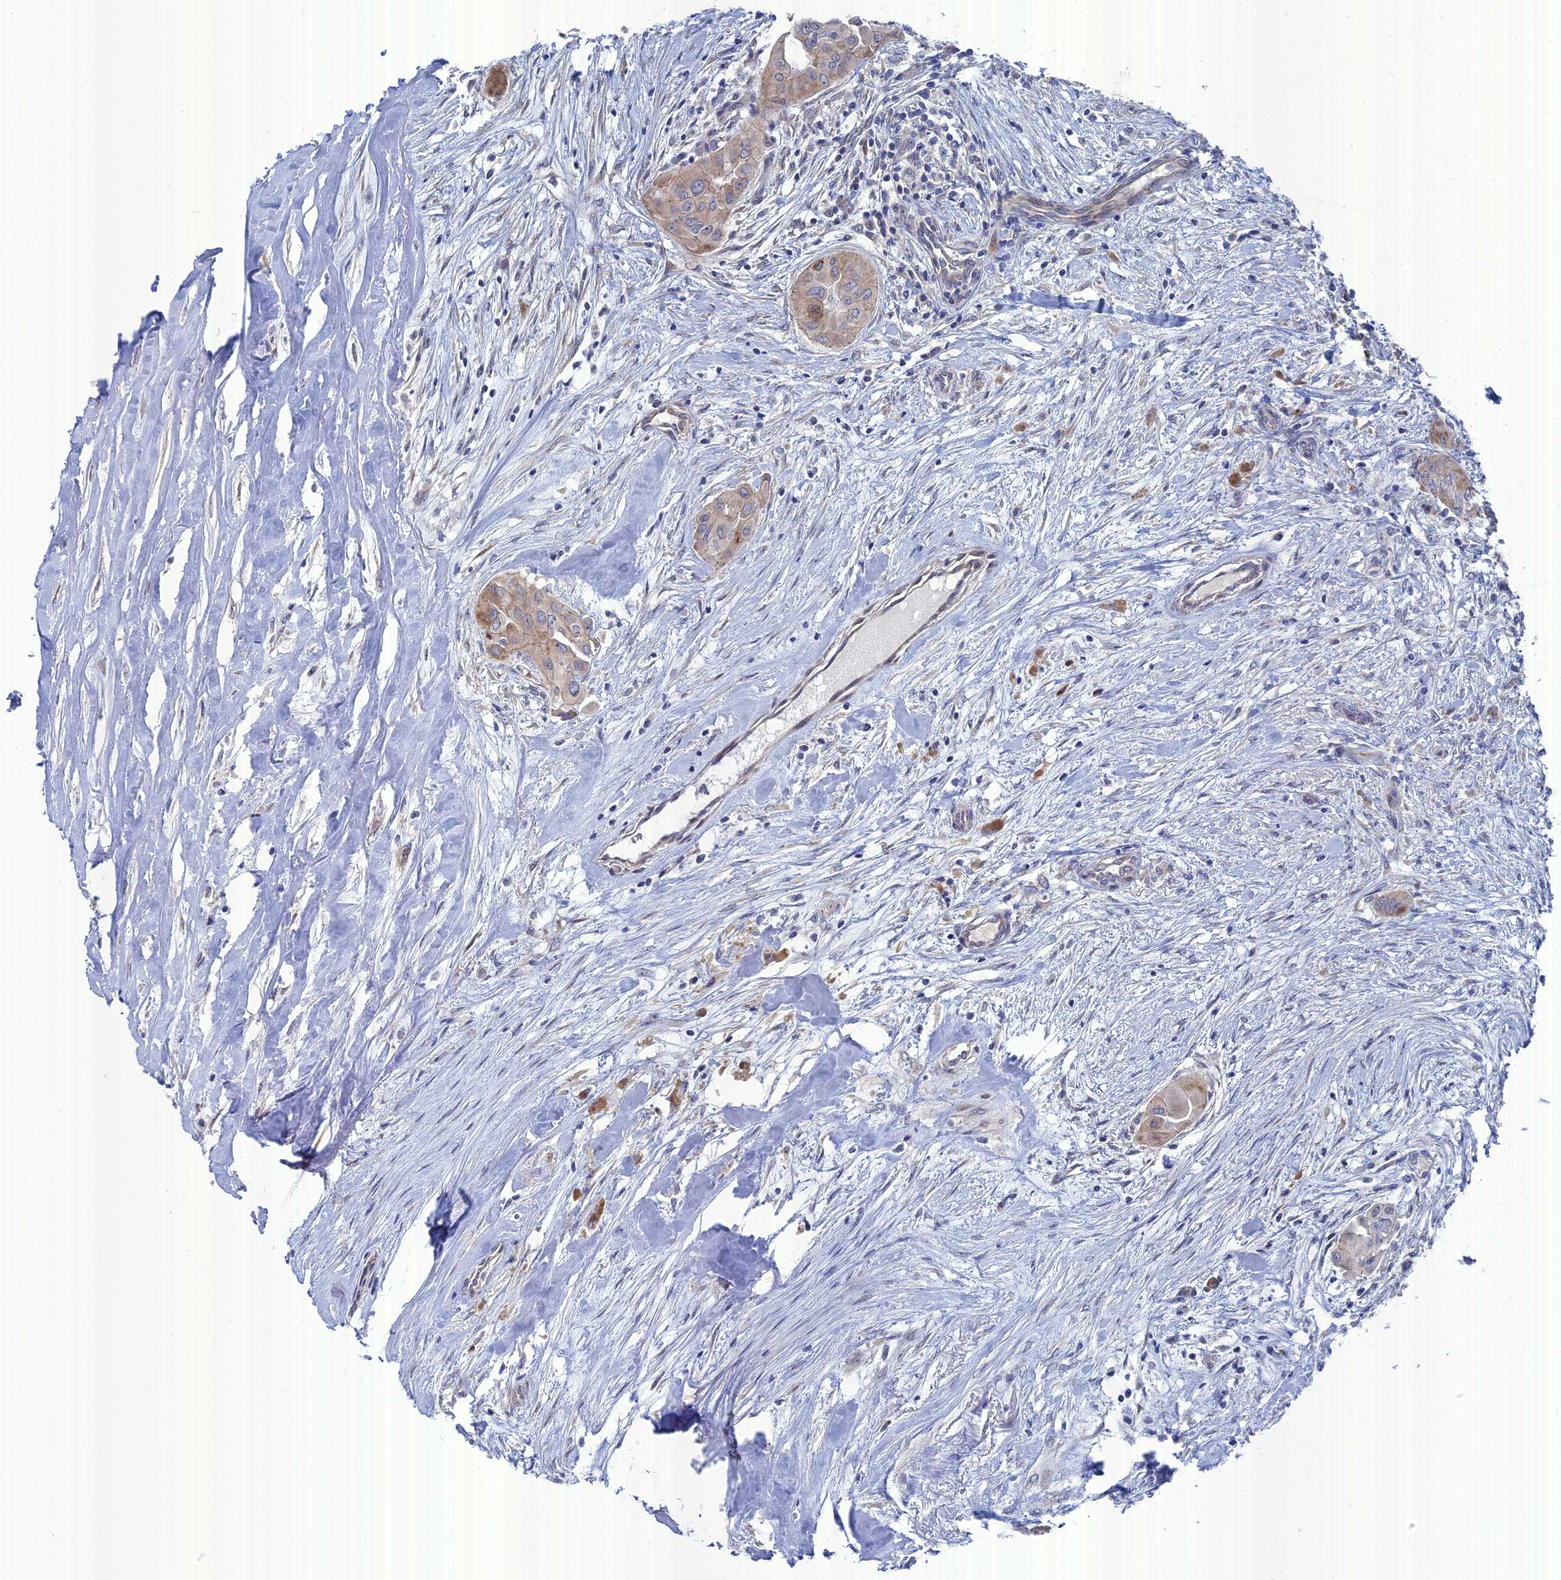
{"staining": {"intensity": "moderate", "quantity": "<25%", "location": "cytoplasmic/membranous"}, "tissue": "thyroid cancer", "cell_type": "Tumor cells", "image_type": "cancer", "snomed": [{"axis": "morphology", "description": "Papillary adenocarcinoma, NOS"}, {"axis": "topography", "description": "Thyroid gland"}], "caption": "Immunohistochemical staining of papillary adenocarcinoma (thyroid) reveals low levels of moderate cytoplasmic/membranous protein expression in approximately <25% of tumor cells.", "gene": "TMEM161A", "patient": {"sex": "female", "age": 59}}